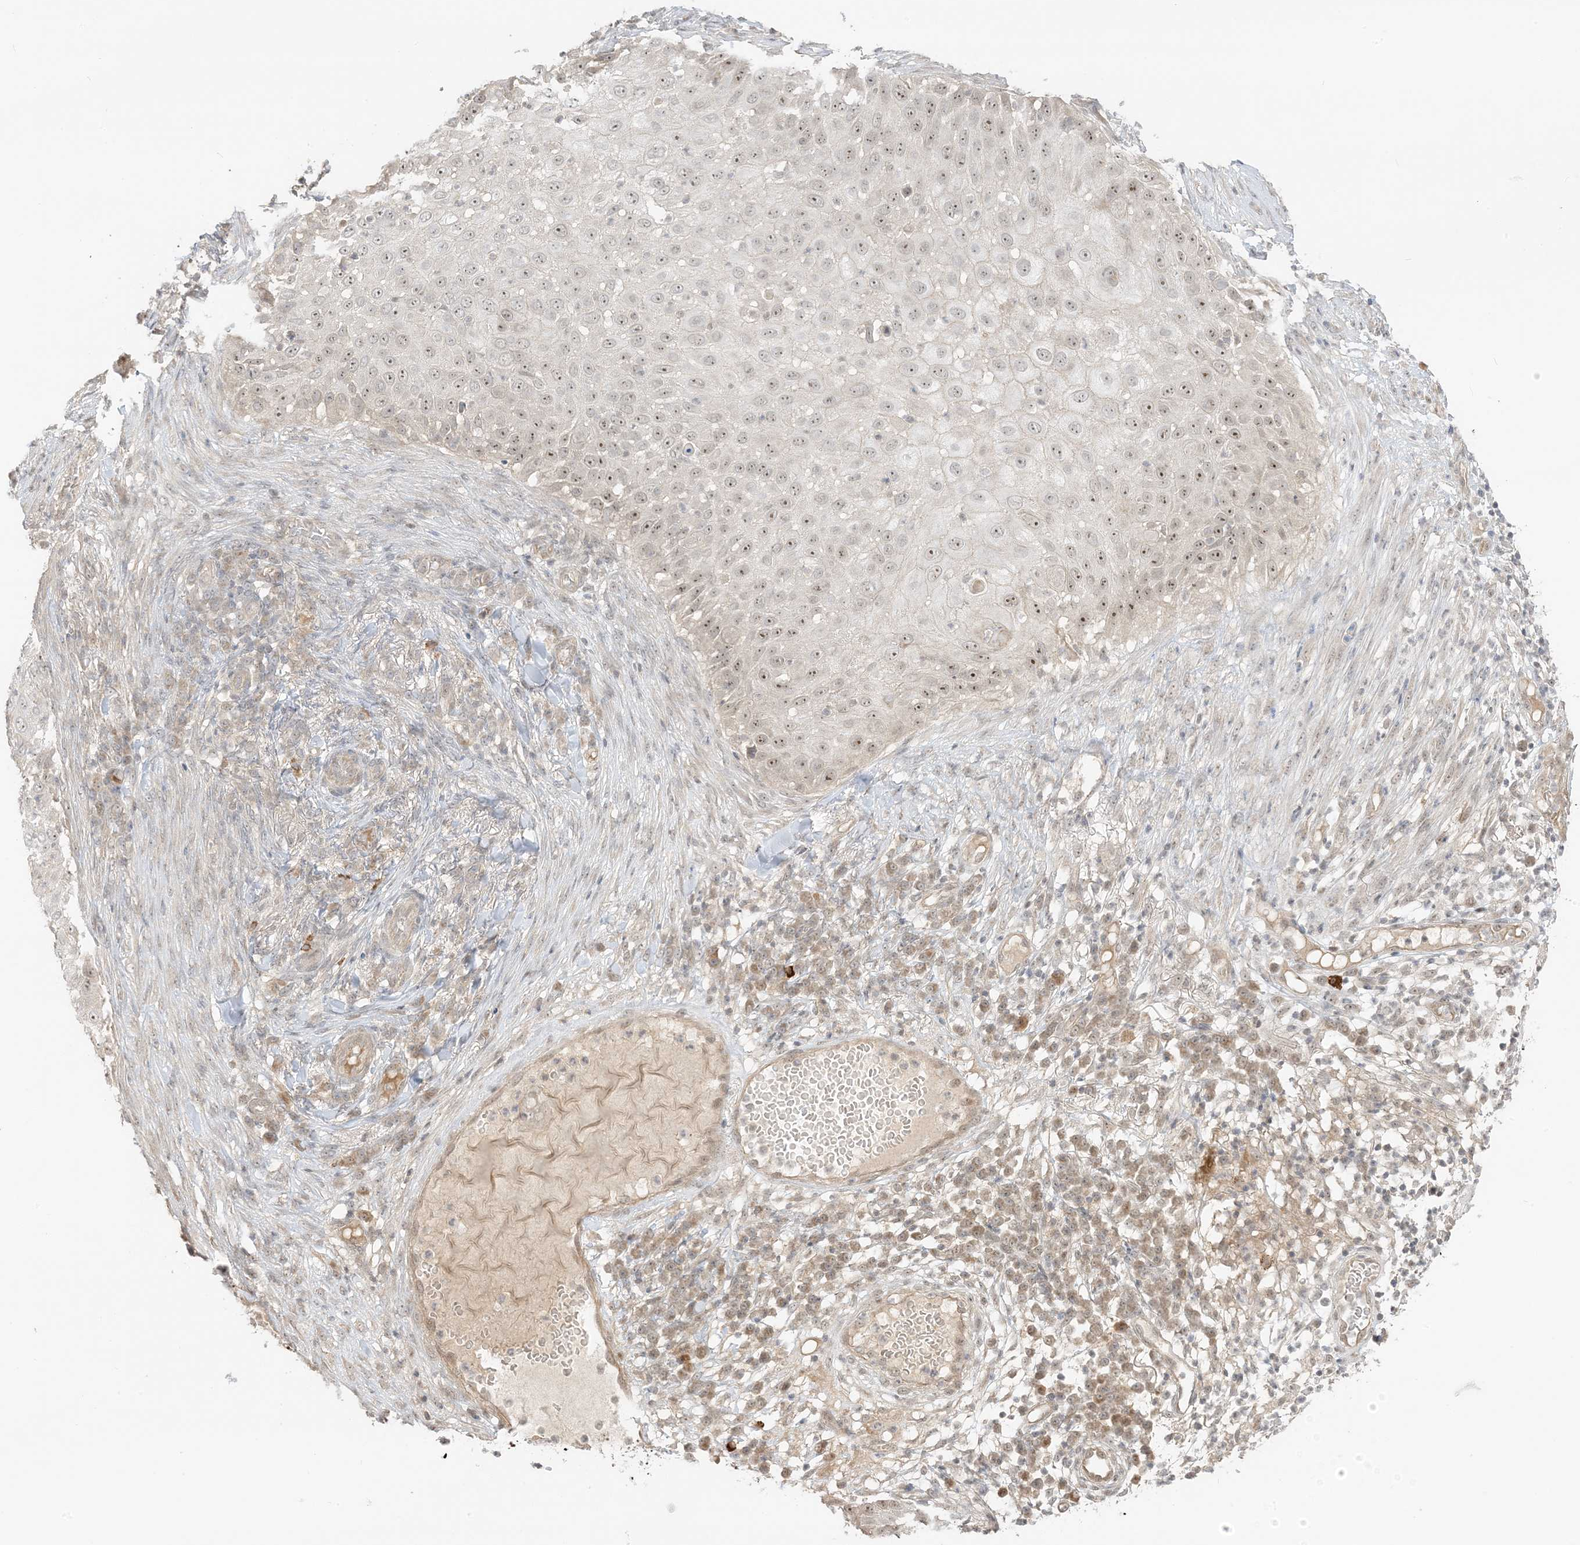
{"staining": {"intensity": "moderate", "quantity": ">75%", "location": "nuclear"}, "tissue": "skin cancer", "cell_type": "Tumor cells", "image_type": "cancer", "snomed": [{"axis": "morphology", "description": "Squamous cell carcinoma, NOS"}, {"axis": "topography", "description": "Skin"}], "caption": "Immunohistochemistry (IHC) staining of skin cancer, which reveals medium levels of moderate nuclear expression in about >75% of tumor cells indicating moderate nuclear protein expression. The staining was performed using DAB (3,3'-diaminobenzidine) (brown) for protein detection and nuclei were counterstained in hematoxylin (blue).", "gene": "ETAA1", "patient": {"sex": "female", "age": 44}}